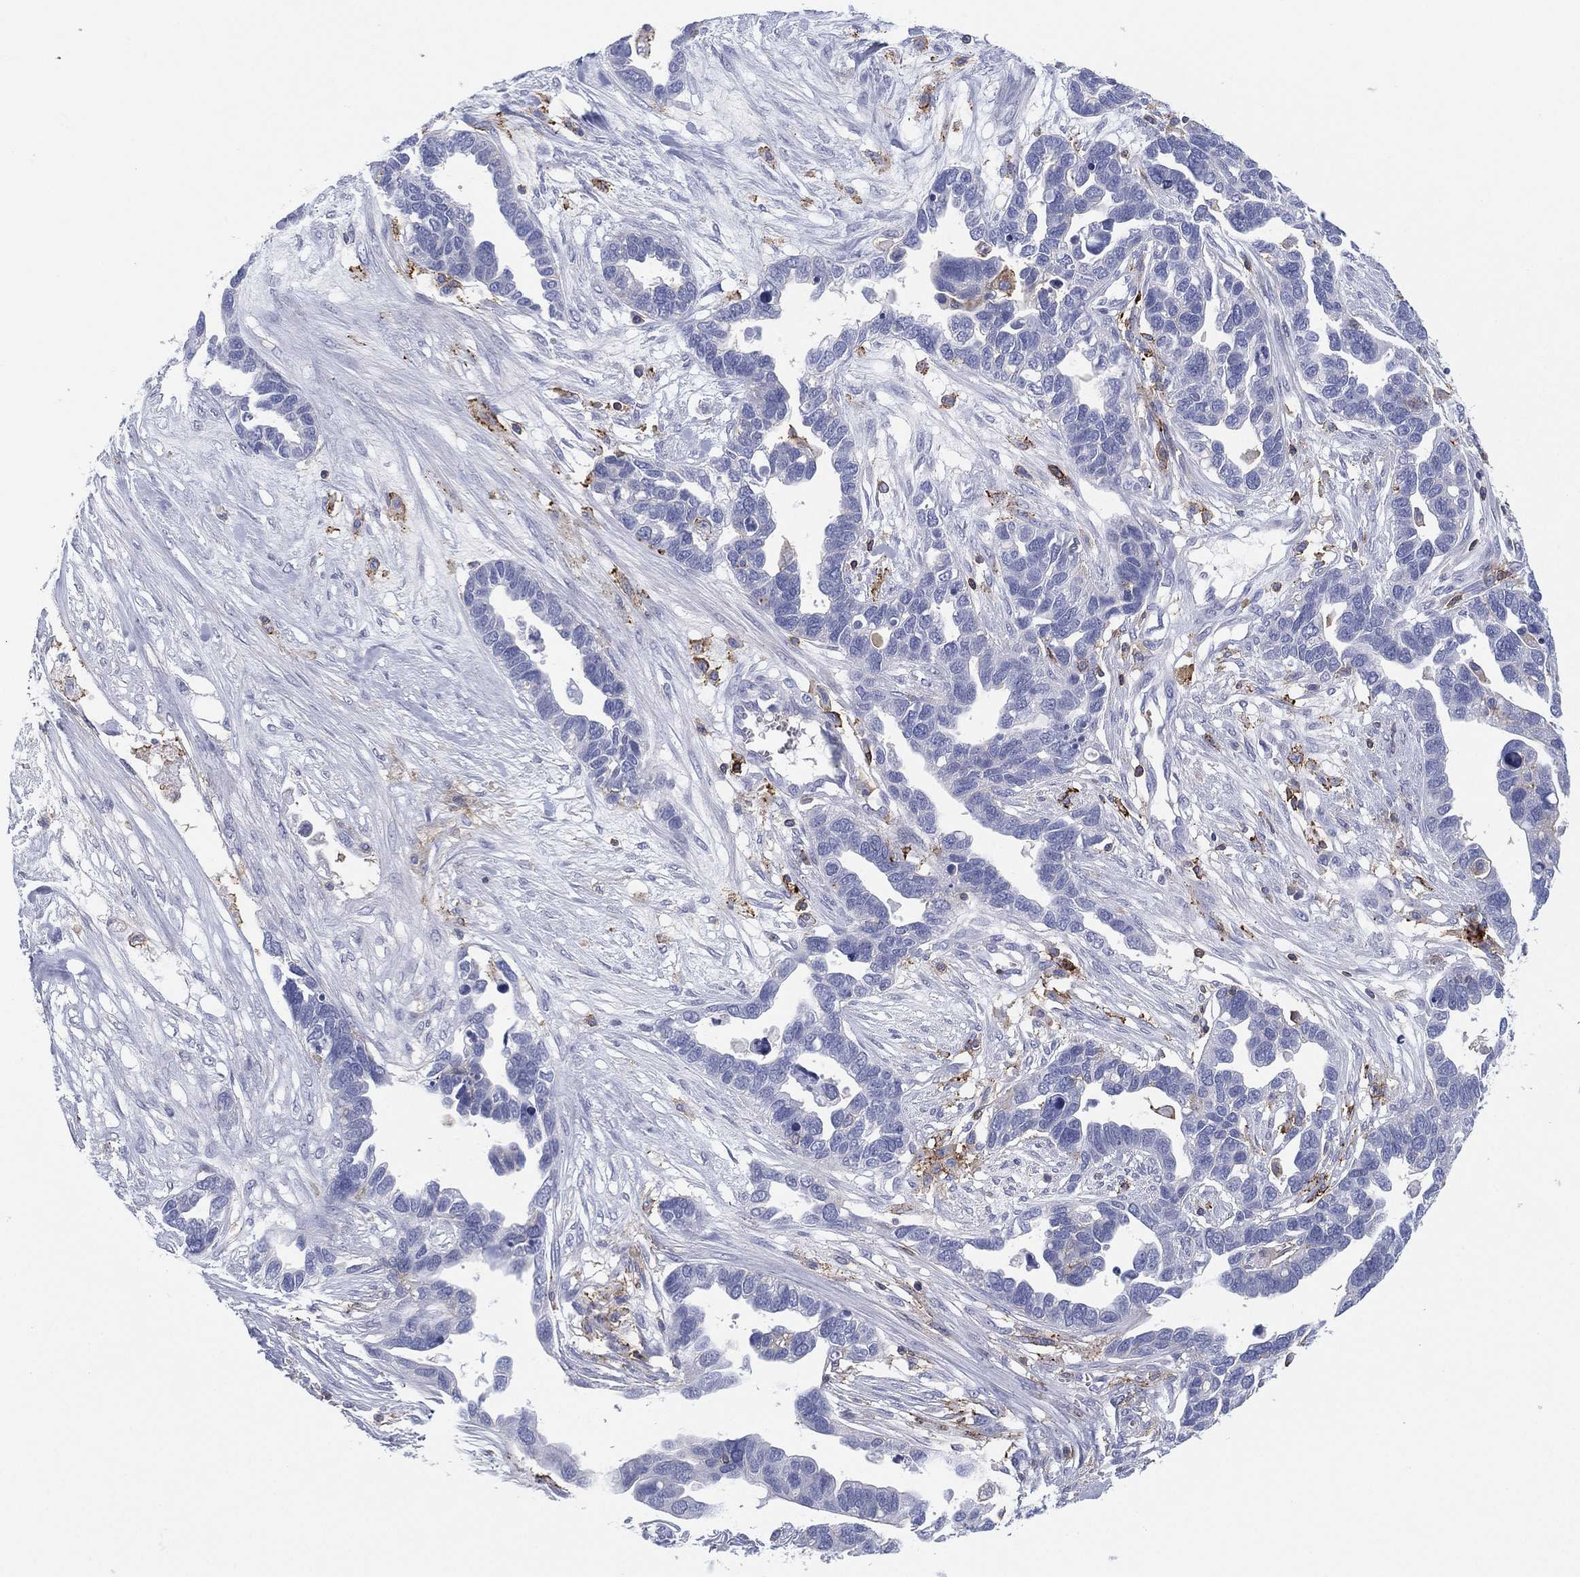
{"staining": {"intensity": "negative", "quantity": "none", "location": "none"}, "tissue": "ovarian cancer", "cell_type": "Tumor cells", "image_type": "cancer", "snomed": [{"axis": "morphology", "description": "Cystadenocarcinoma, serous, NOS"}, {"axis": "topography", "description": "Ovary"}], "caption": "The immunohistochemistry micrograph has no significant positivity in tumor cells of ovarian serous cystadenocarcinoma tissue.", "gene": "SELPLG", "patient": {"sex": "female", "age": 54}}